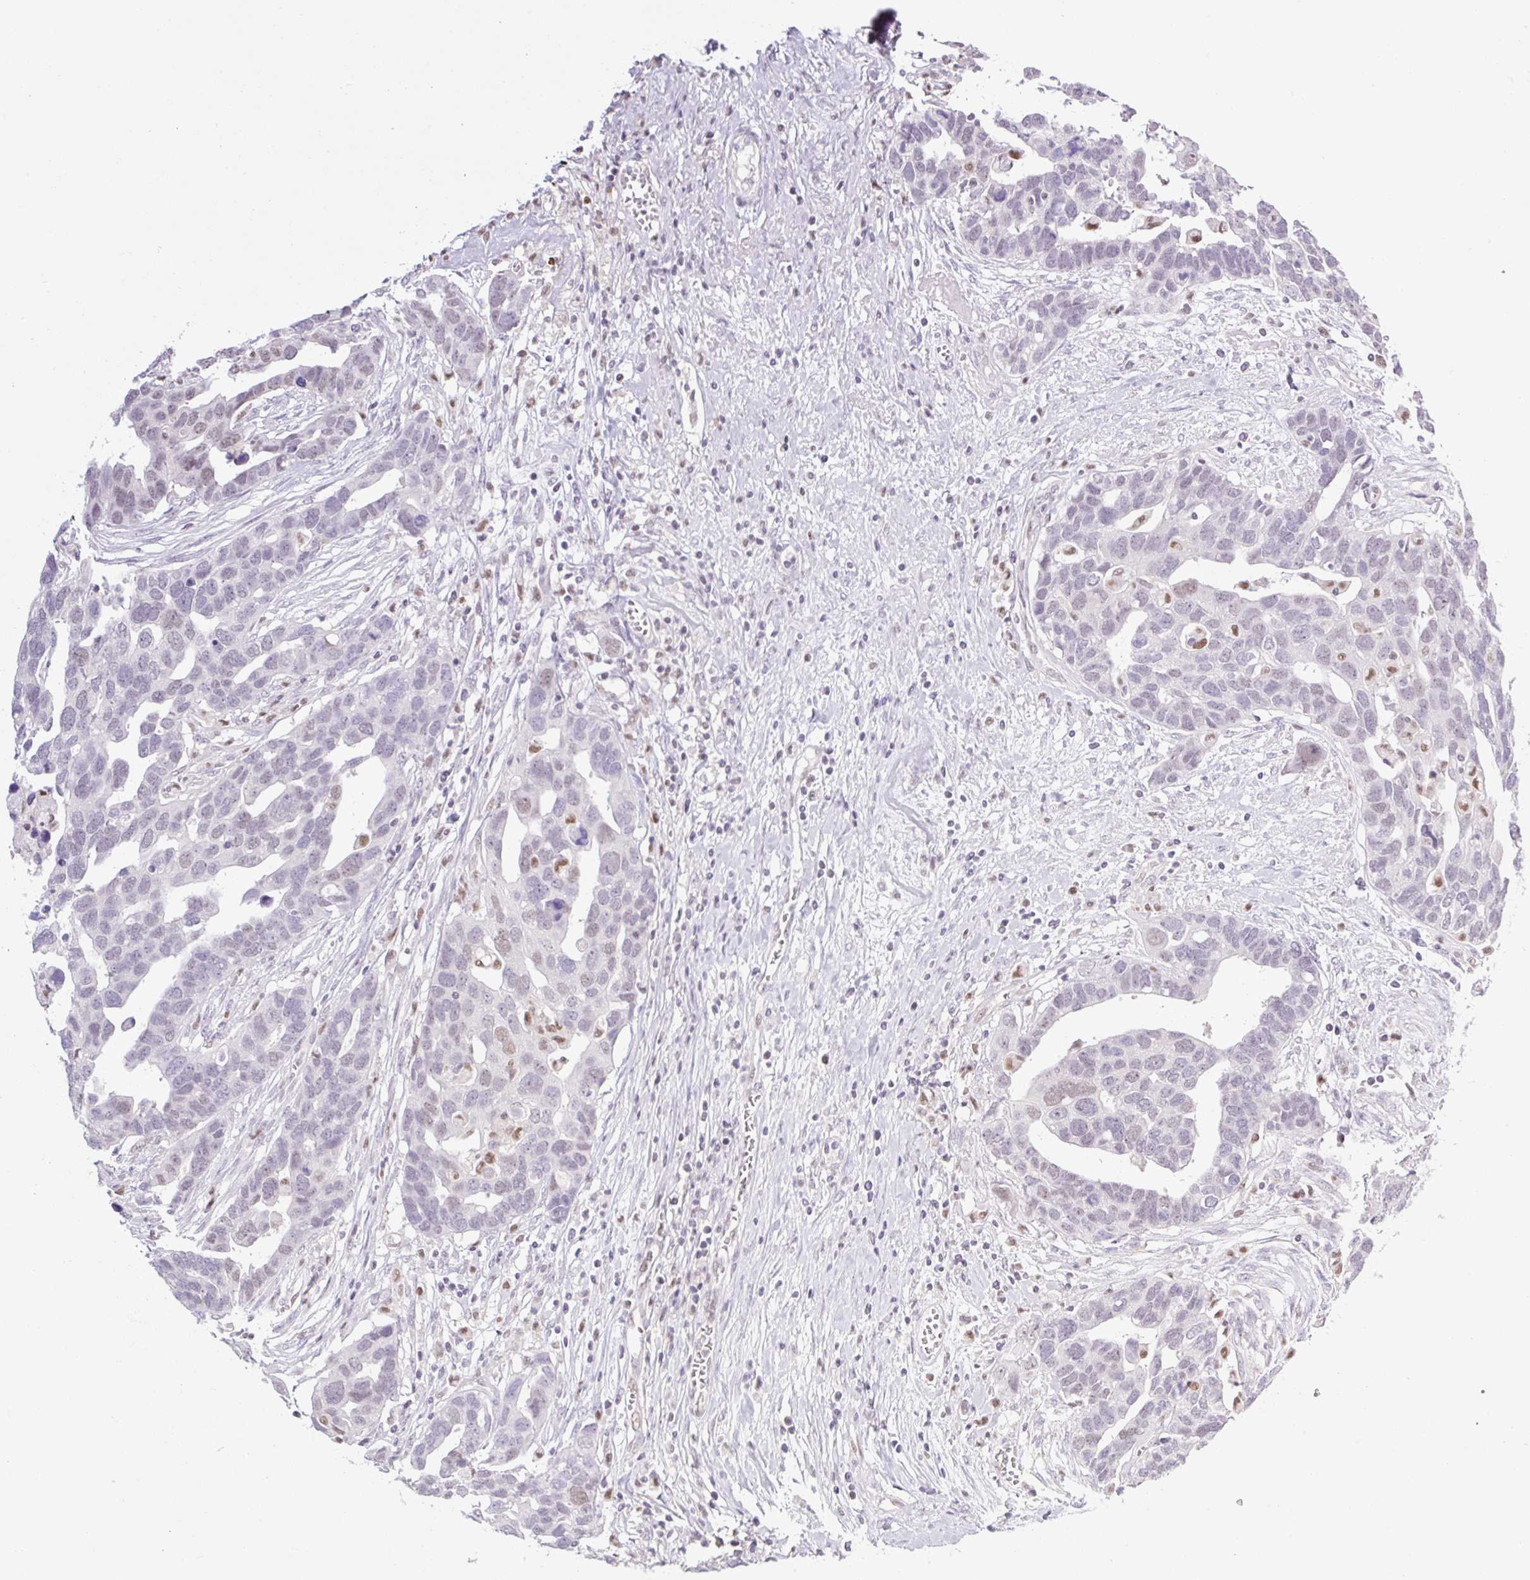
{"staining": {"intensity": "weak", "quantity": "<25%", "location": "nuclear"}, "tissue": "ovarian cancer", "cell_type": "Tumor cells", "image_type": "cancer", "snomed": [{"axis": "morphology", "description": "Cystadenocarcinoma, serous, NOS"}, {"axis": "topography", "description": "Ovary"}], "caption": "A photomicrograph of ovarian cancer (serous cystadenocarcinoma) stained for a protein reveals no brown staining in tumor cells. (Stains: DAB (3,3'-diaminobenzidine) immunohistochemistry (IHC) with hematoxylin counter stain, Microscopy: brightfield microscopy at high magnification).", "gene": "TLE3", "patient": {"sex": "female", "age": 54}}